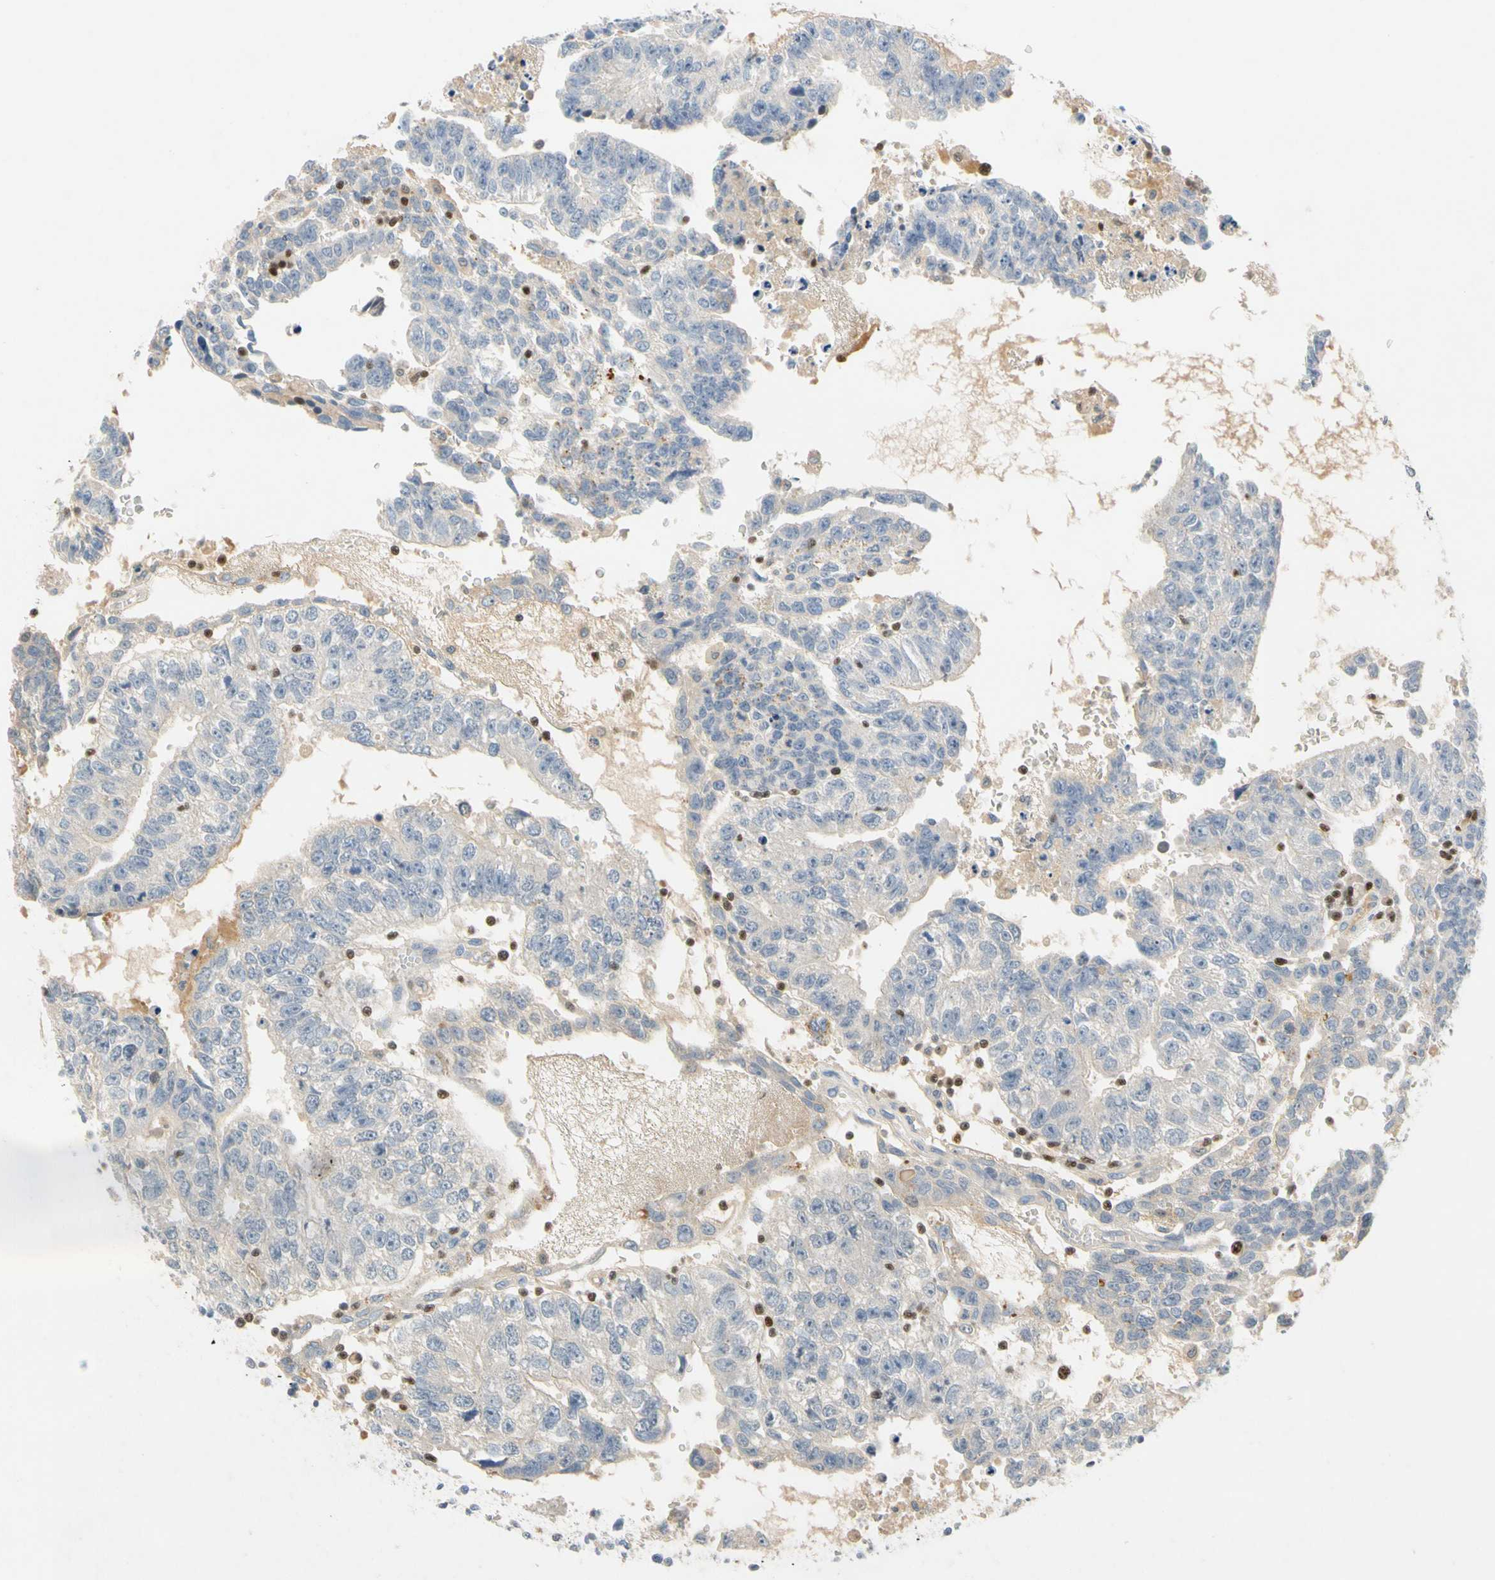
{"staining": {"intensity": "negative", "quantity": "none", "location": "none"}, "tissue": "testis cancer", "cell_type": "Tumor cells", "image_type": "cancer", "snomed": [{"axis": "morphology", "description": "Seminoma, NOS"}, {"axis": "morphology", "description": "Carcinoma, Embryonal, NOS"}, {"axis": "topography", "description": "Testis"}], "caption": "Immunohistochemistry photomicrograph of neoplastic tissue: human testis cancer stained with DAB (3,3'-diaminobenzidine) shows no significant protein staining in tumor cells. (DAB (3,3'-diaminobenzidine) IHC visualized using brightfield microscopy, high magnification).", "gene": "SP140", "patient": {"sex": "male", "age": 52}}